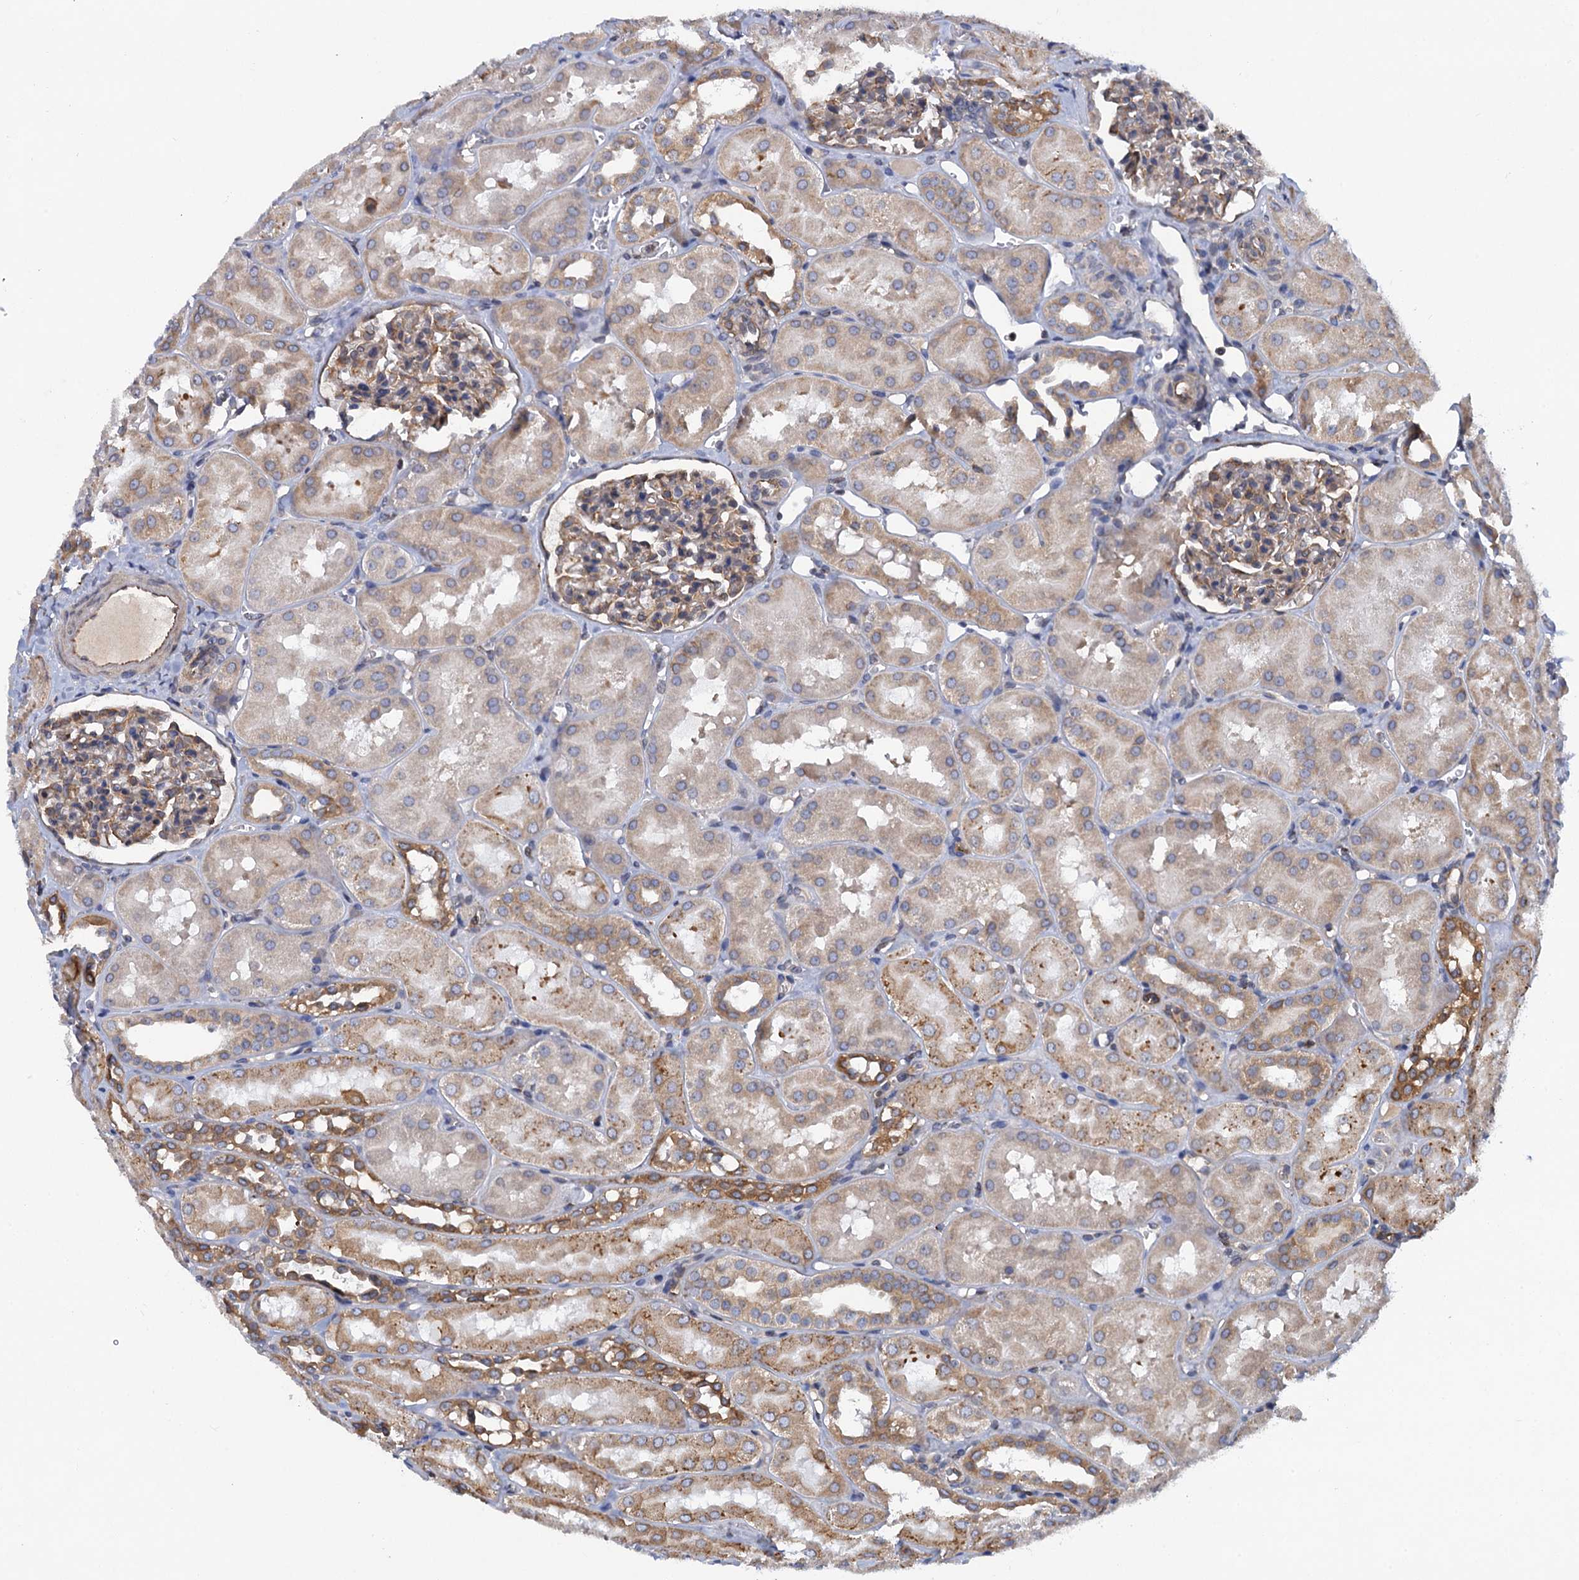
{"staining": {"intensity": "moderate", "quantity": ">75%", "location": "cytoplasmic/membranous"}, "tissue": "kidney", "cell_type": "Cells in glomeruli", "image_type": "normal", "snomed": [{"axis": "morphology", "description": "Normal tissue, NOS"}, {"axis": "topography", "description": "Kidney"}, {"axis": "topography", "description": "Urinary bladder"}], "caption": "Protein analysis of unremarkable kidney displays moderate cytoplasmic/membranous positivity in about >75% of cells in glomeruli.", "gene": "ARMC5", "patient": {"sex": "male", "age": 16}}